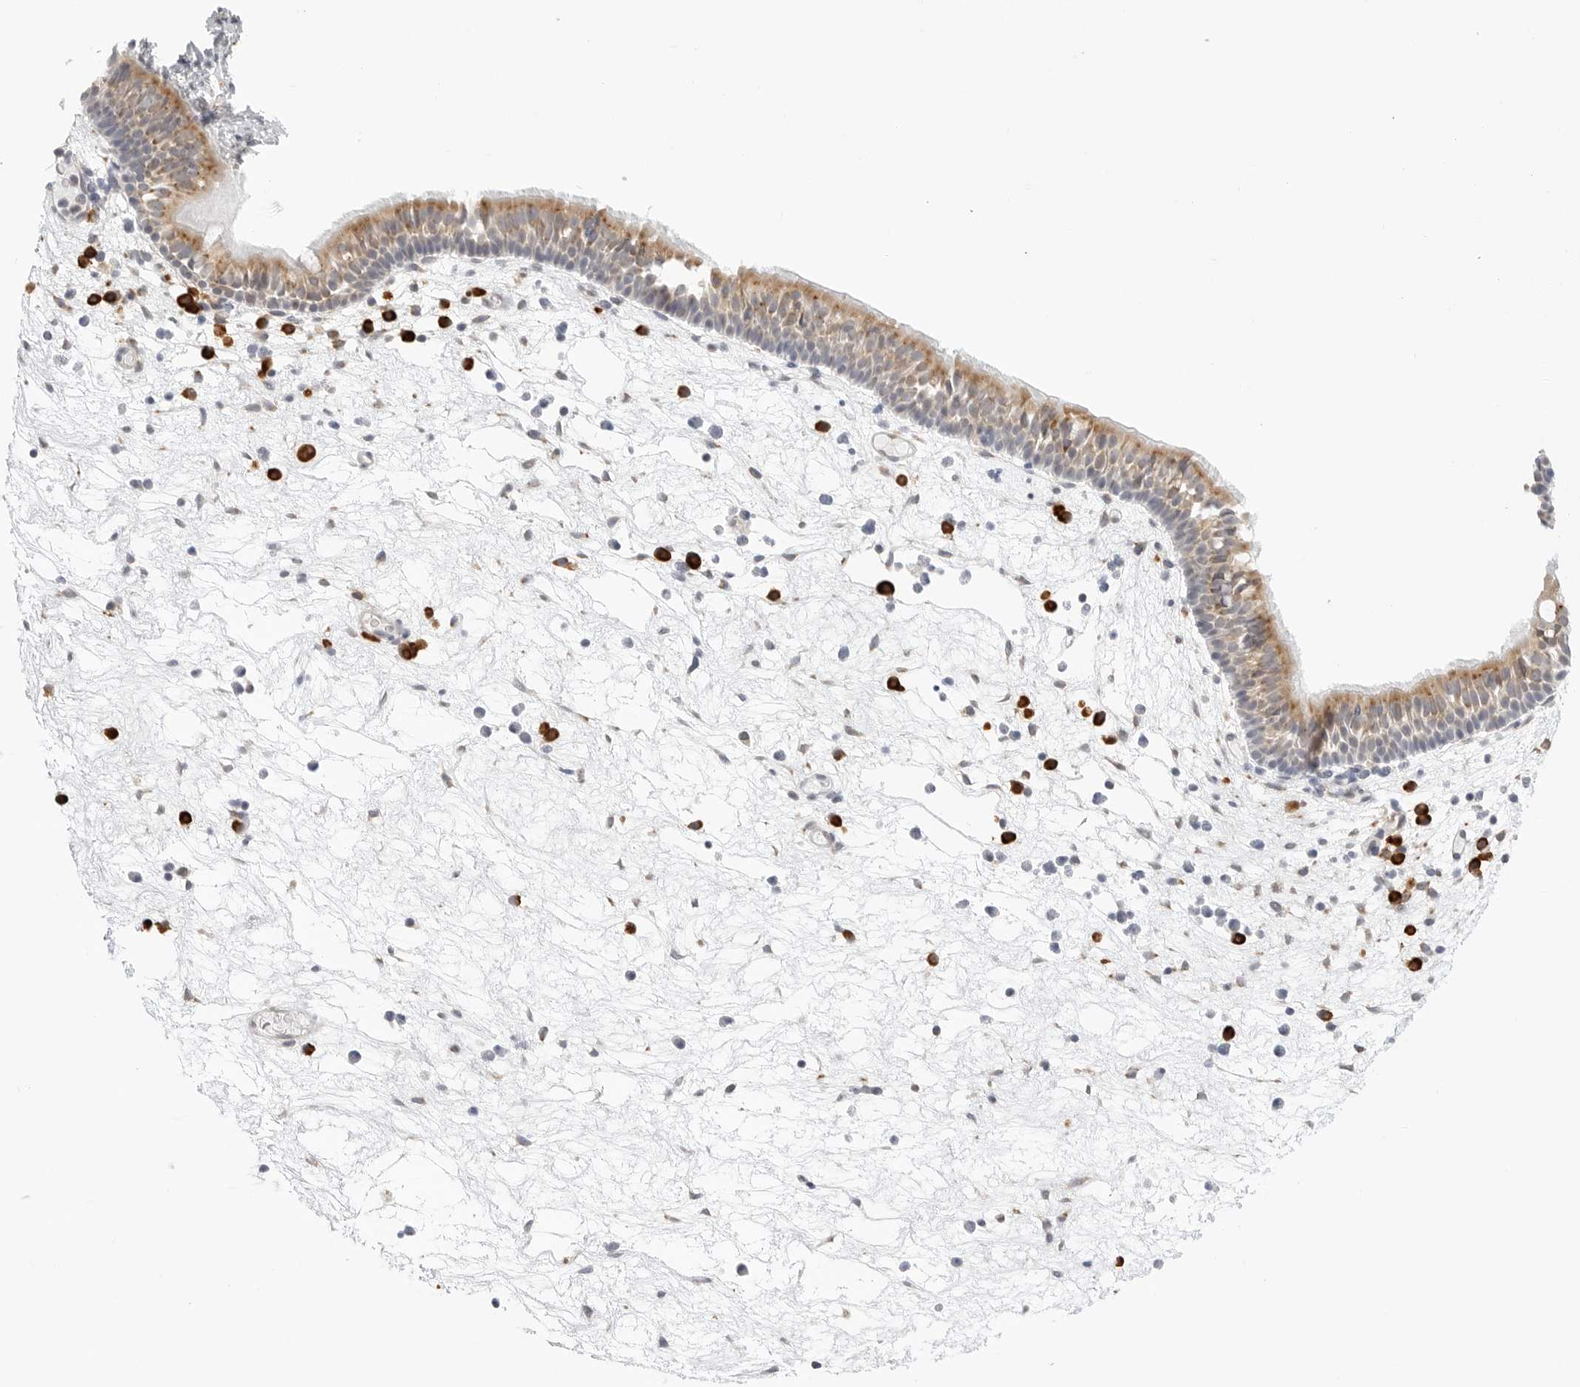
{"staining": {"intensity": "moderate", "quantity": ">75%", "location": "cytoplasmic/membranous"}, "tissue": "nasopharynx", "cell_type": "Respiratory epithelial cells", "image_type": "normal", "snomed": [{"axis": "morphology", "description": "Normal tissue, NOS"}, {"axis": "morphology", "description": "Inflammation, NOS"}, {"axis": "morphology", "description": "Malignant melanoma, Metastatic site"}, {"axis": "topography", "description": "Nasopharynx"}], "caption": "High-magnification brightfield microscopy of normal nasopharynx stained with DAB (brown) and counterstained with hematoxylin (blue). respiratory epithelial cells exhibit moderate cytoplasmic/membranous staining is seen in approximately>75% of cells. The protein of interest is stained brown, and the nuclei are stained in blue (DAB IHC with brightfield microscopy, high magnification).", "gene": "RPN1", "patient": {"sex": "male", "age": 70}}